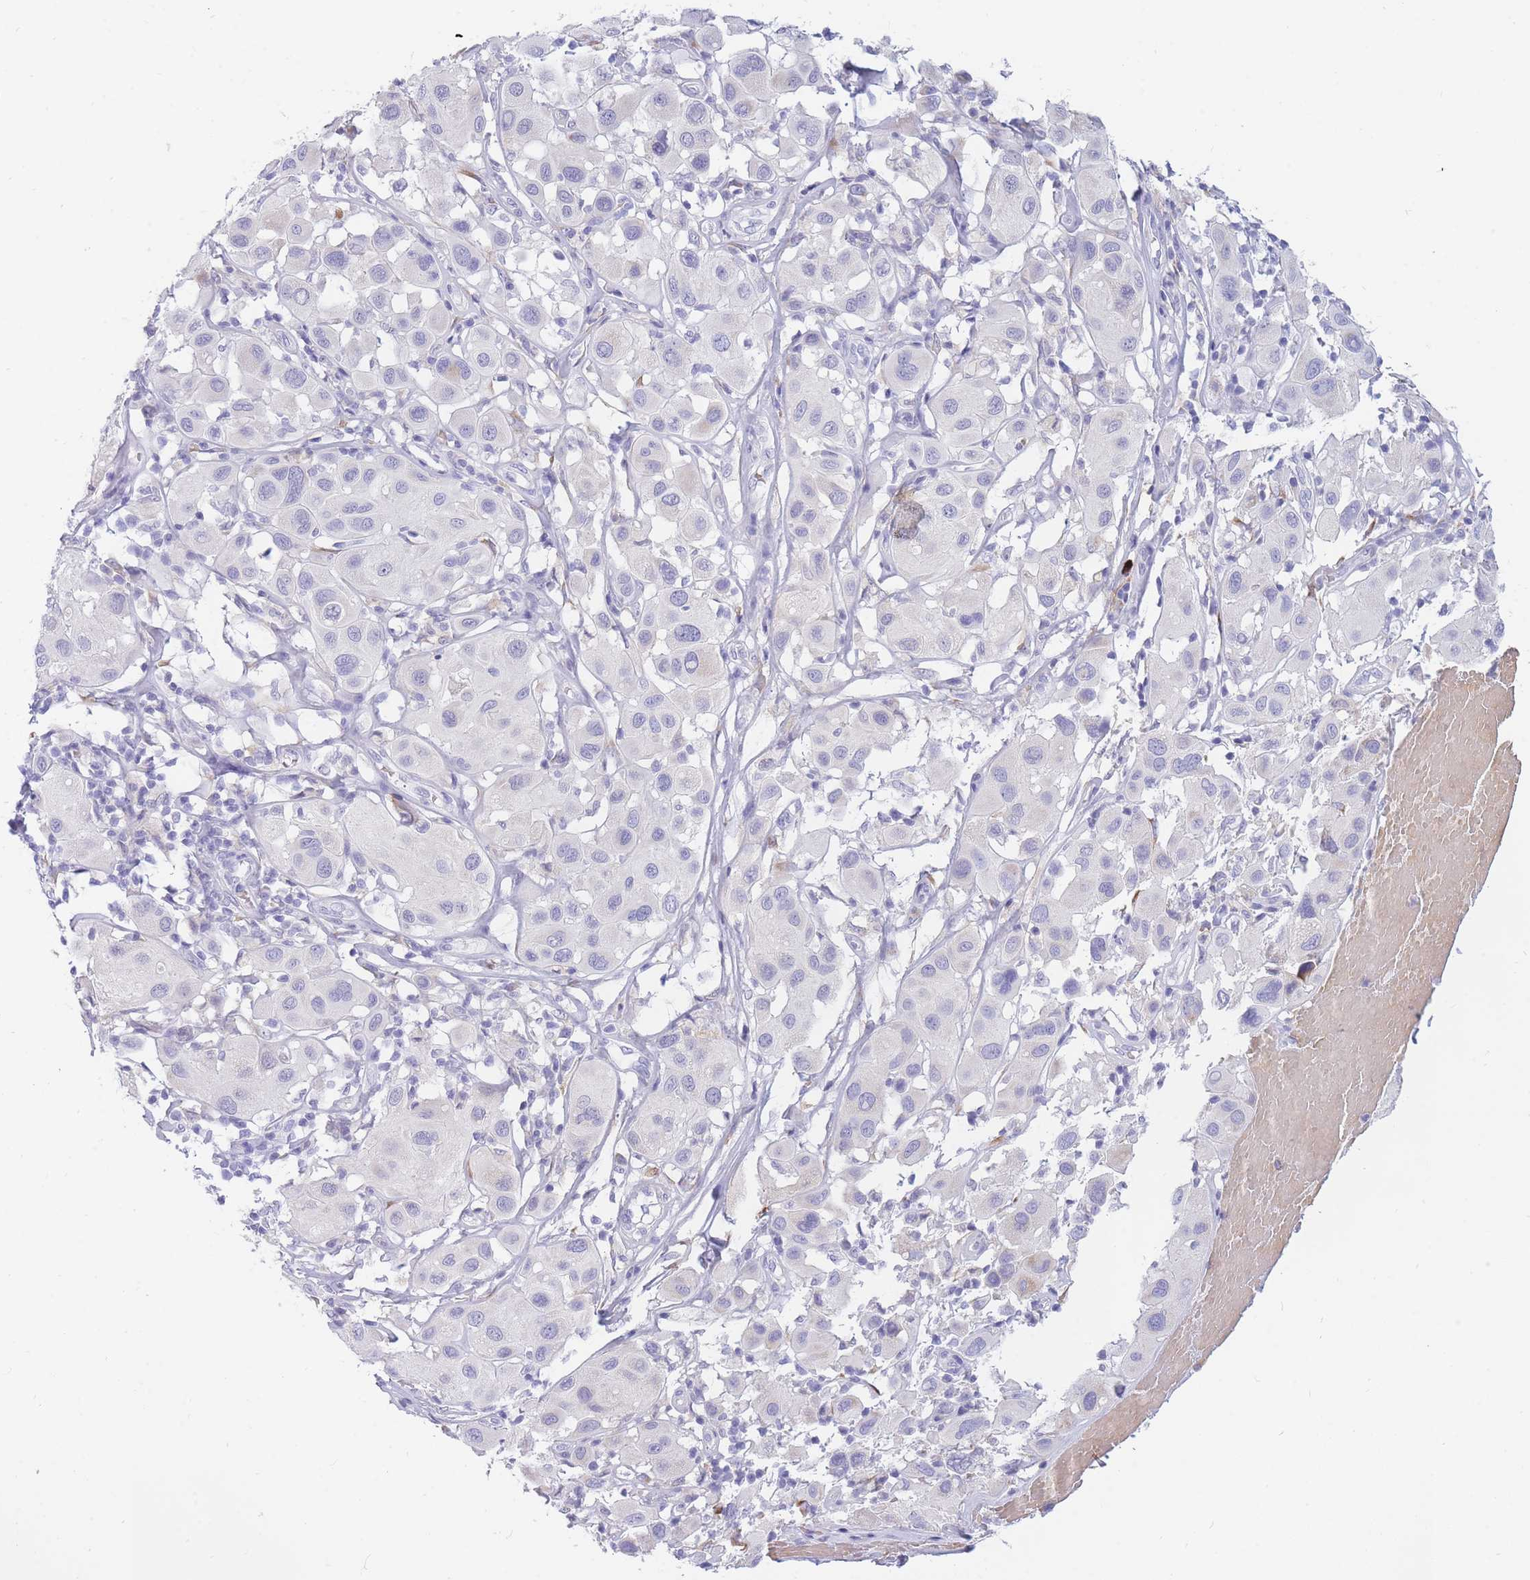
{"staining": {"intensity": "negative", "quantity": "none", "location": "none"}, "tissue": "melanoma", "cell_type": "Tumor cells", "image_type": "cancer", "snomed": [{"axis": "morphology", "description": "Malignant melanoma, Metastatic site"}, {"axis": "topography", "description": "Skin"}], "caption": "The micrograph demonstrates no significant positivity in tumor cells of malignant melanoma (metastatic site).", "gene": "TPSD1", "patient": {"sex": "male", "age": 41}}